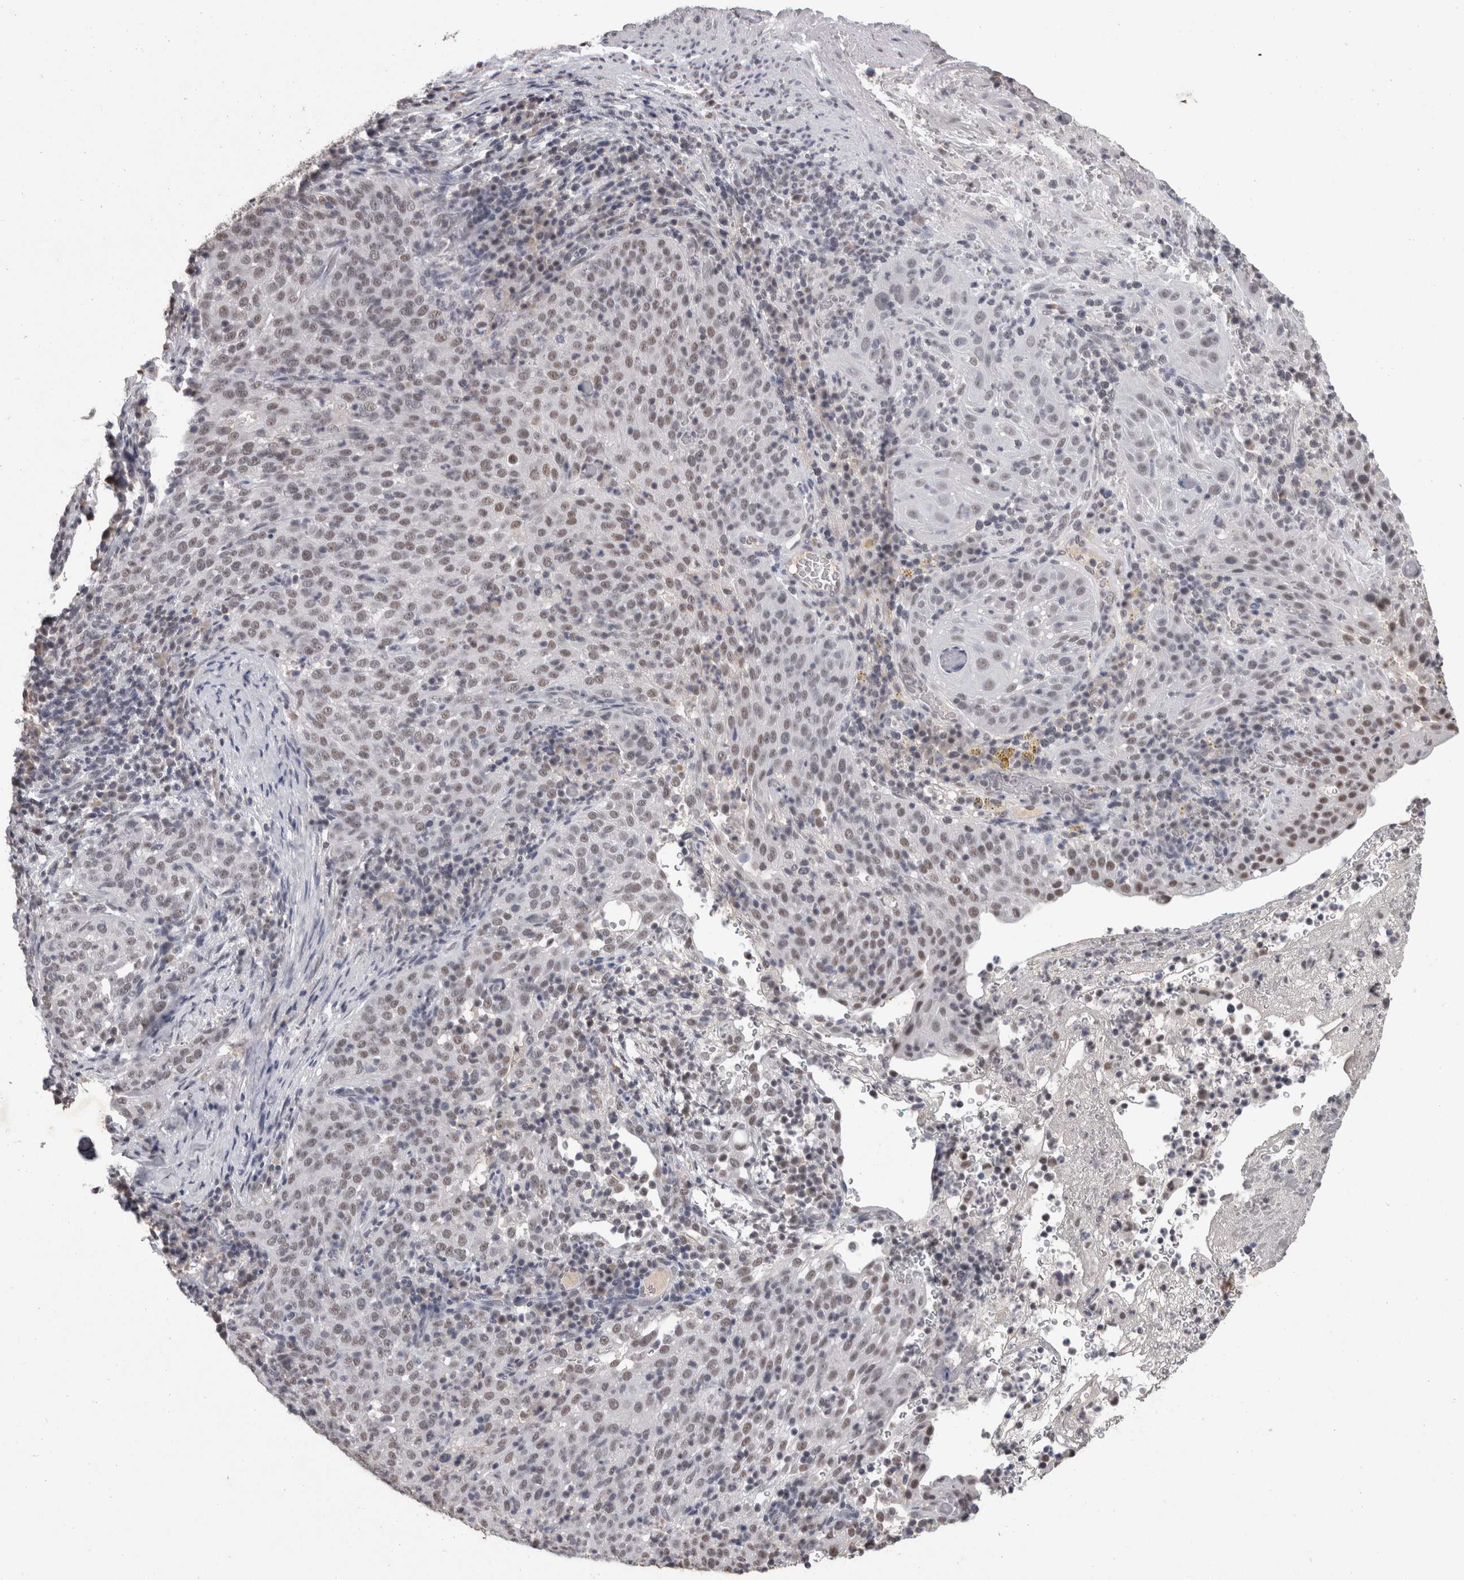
{"staining": {"intensity": "weak", "quantity": "25%-75%", "location": "nuclear"}, "tissue": "cervical cancer", "cell_type": "Tumor cells", "image_type": "cancer", "snomed": [{"axis": "morphology", "description": "Squamous cell carcinoma, NOS"}, {"axis": "topography", "description": "Cervix"}], "caption": "IHC image of neoplastic tissue: cervical cancer stained using IHC reveals low levels of weak protein expression localized specifically in the nuclear of tumor cells, appearing as a nuclear brown color.", "gene": "DDX17", "patient": {"sex": "female", "age": 51}}